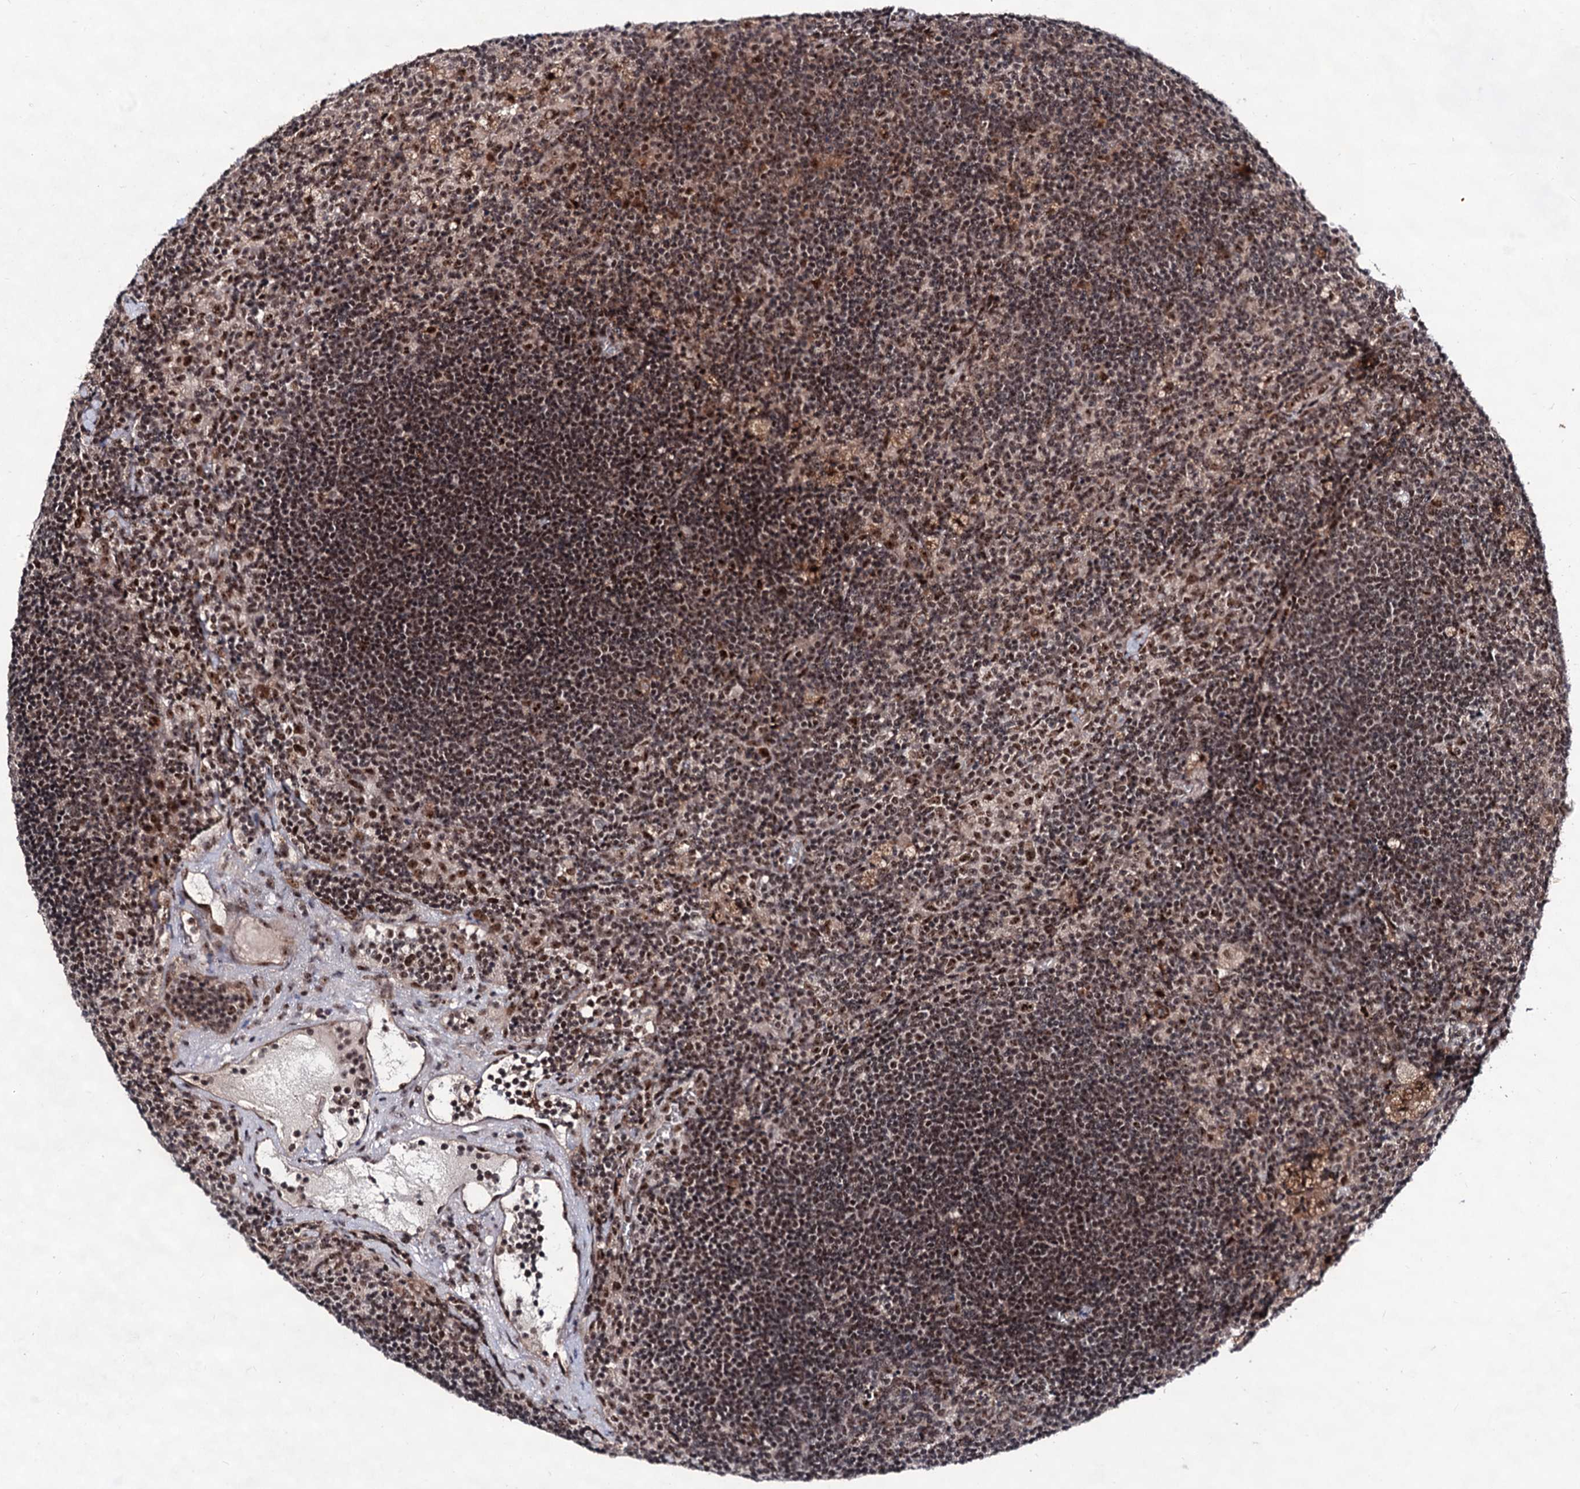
{"staining": {"intensity": "moderate", "quantity": "<25%", "location": "nuclear"}, "tissue": "lymph node", "cell_type": "Germinal center cells", "image_type": "normal", "snomed": [{"axis": "morphology", "description": "Normal tissue, NOS"}, {"axis": "topography", "description": "Lymph node"}], "caption": "The photomicrograph reveals staining of normal lymph node, revealing moderate nuclear protein expression (brown color) within germinal center cells. Using DAB (brown) and hematoxylin (blue) stains, captured at high magnification using brightfield microscopy.", "gene": "EXOSC10", "patient": {"sex": "male", "age": 69}}